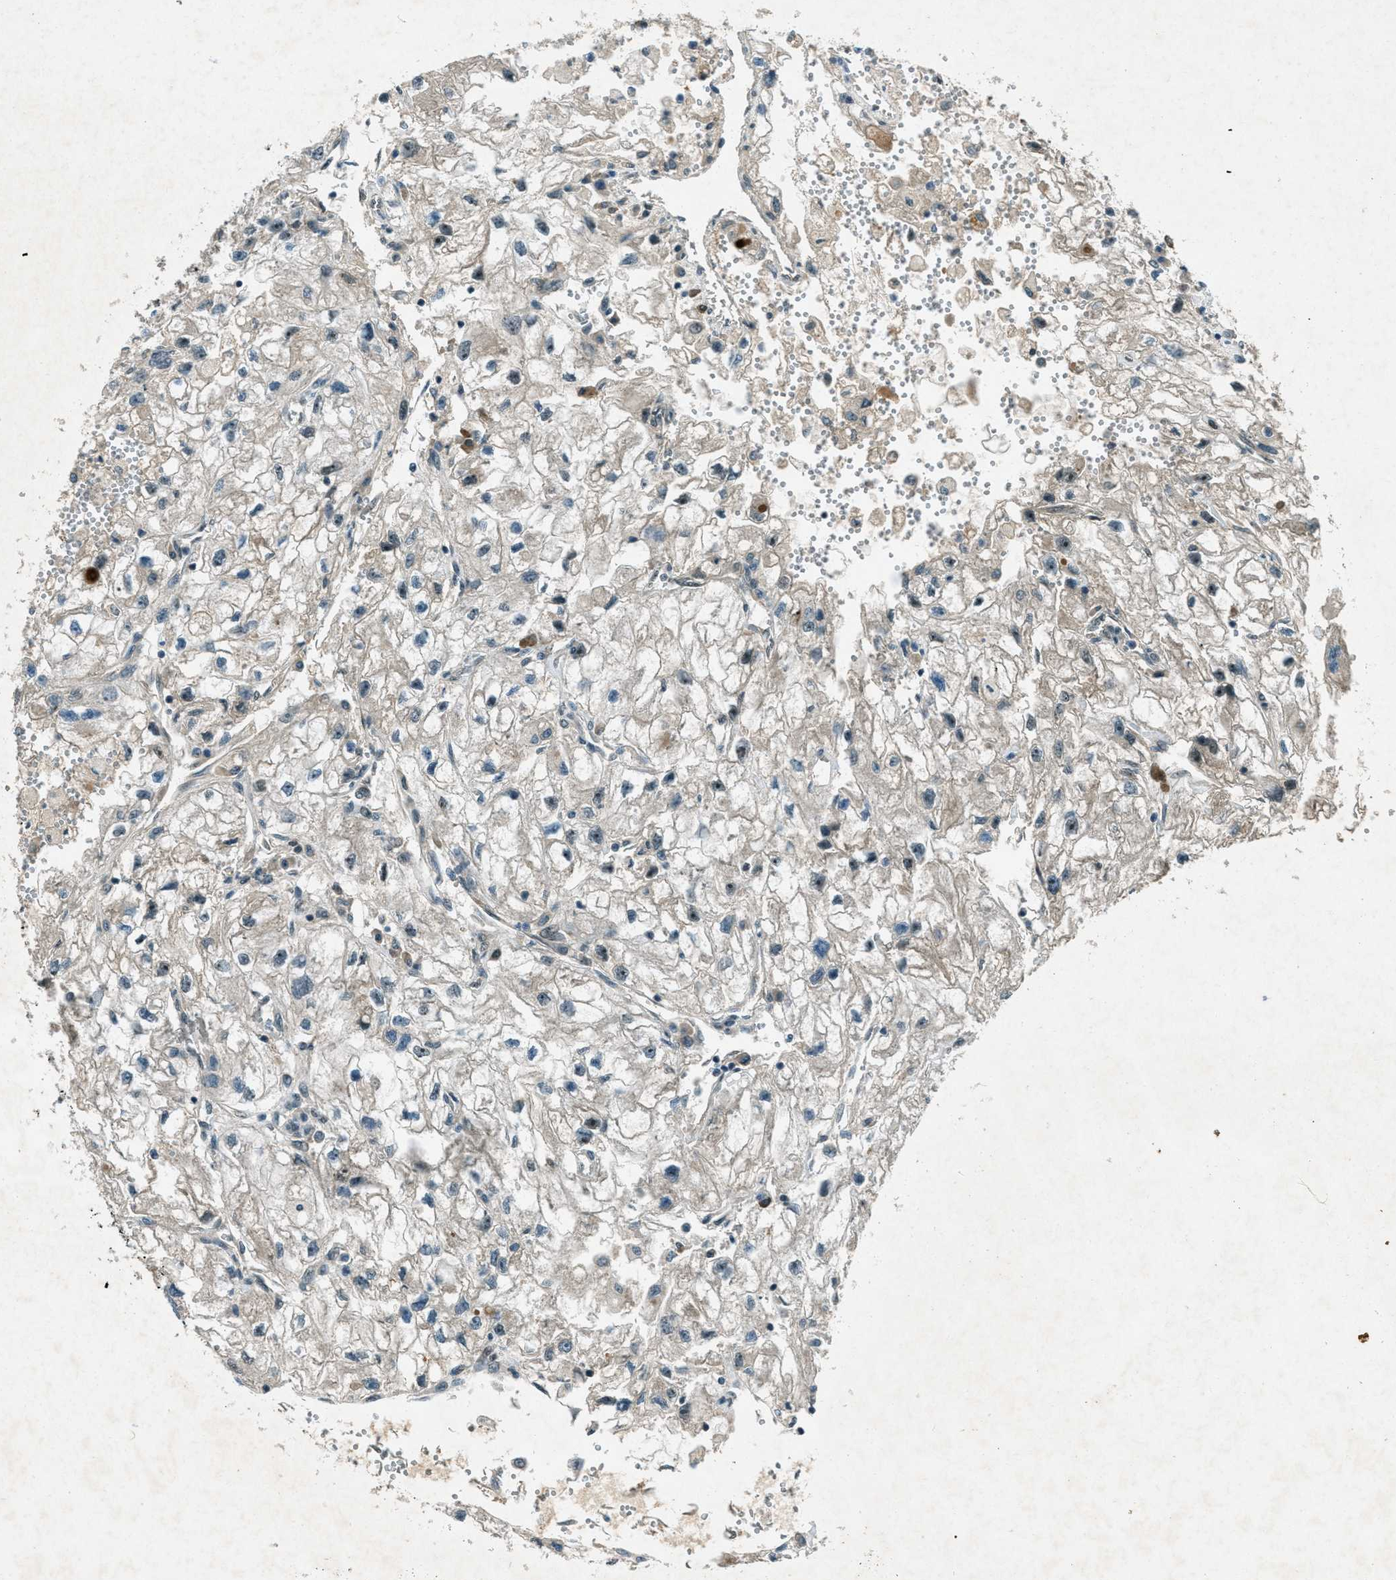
{"staining": {"intensity": "negative", "quantity": "none", "location": "none"}, "tissue": "renal cancer", "cell_type": "Tumor cells", "image_type": "cancer", "snomed": [{"axis": "morphology", "description": "Adenocarcinoma, NOS"}, {"axis": "topography", "description": "Kidney"}], "caption": "This photomicrograph is of adenocarcinoma (renal) stained with IHC to label a protein in brown with the nuclei are counter-stained blue. There is no expression in tumor cells.", "gene": "STK11", "patient": {"sex": "female", "age": 70}}